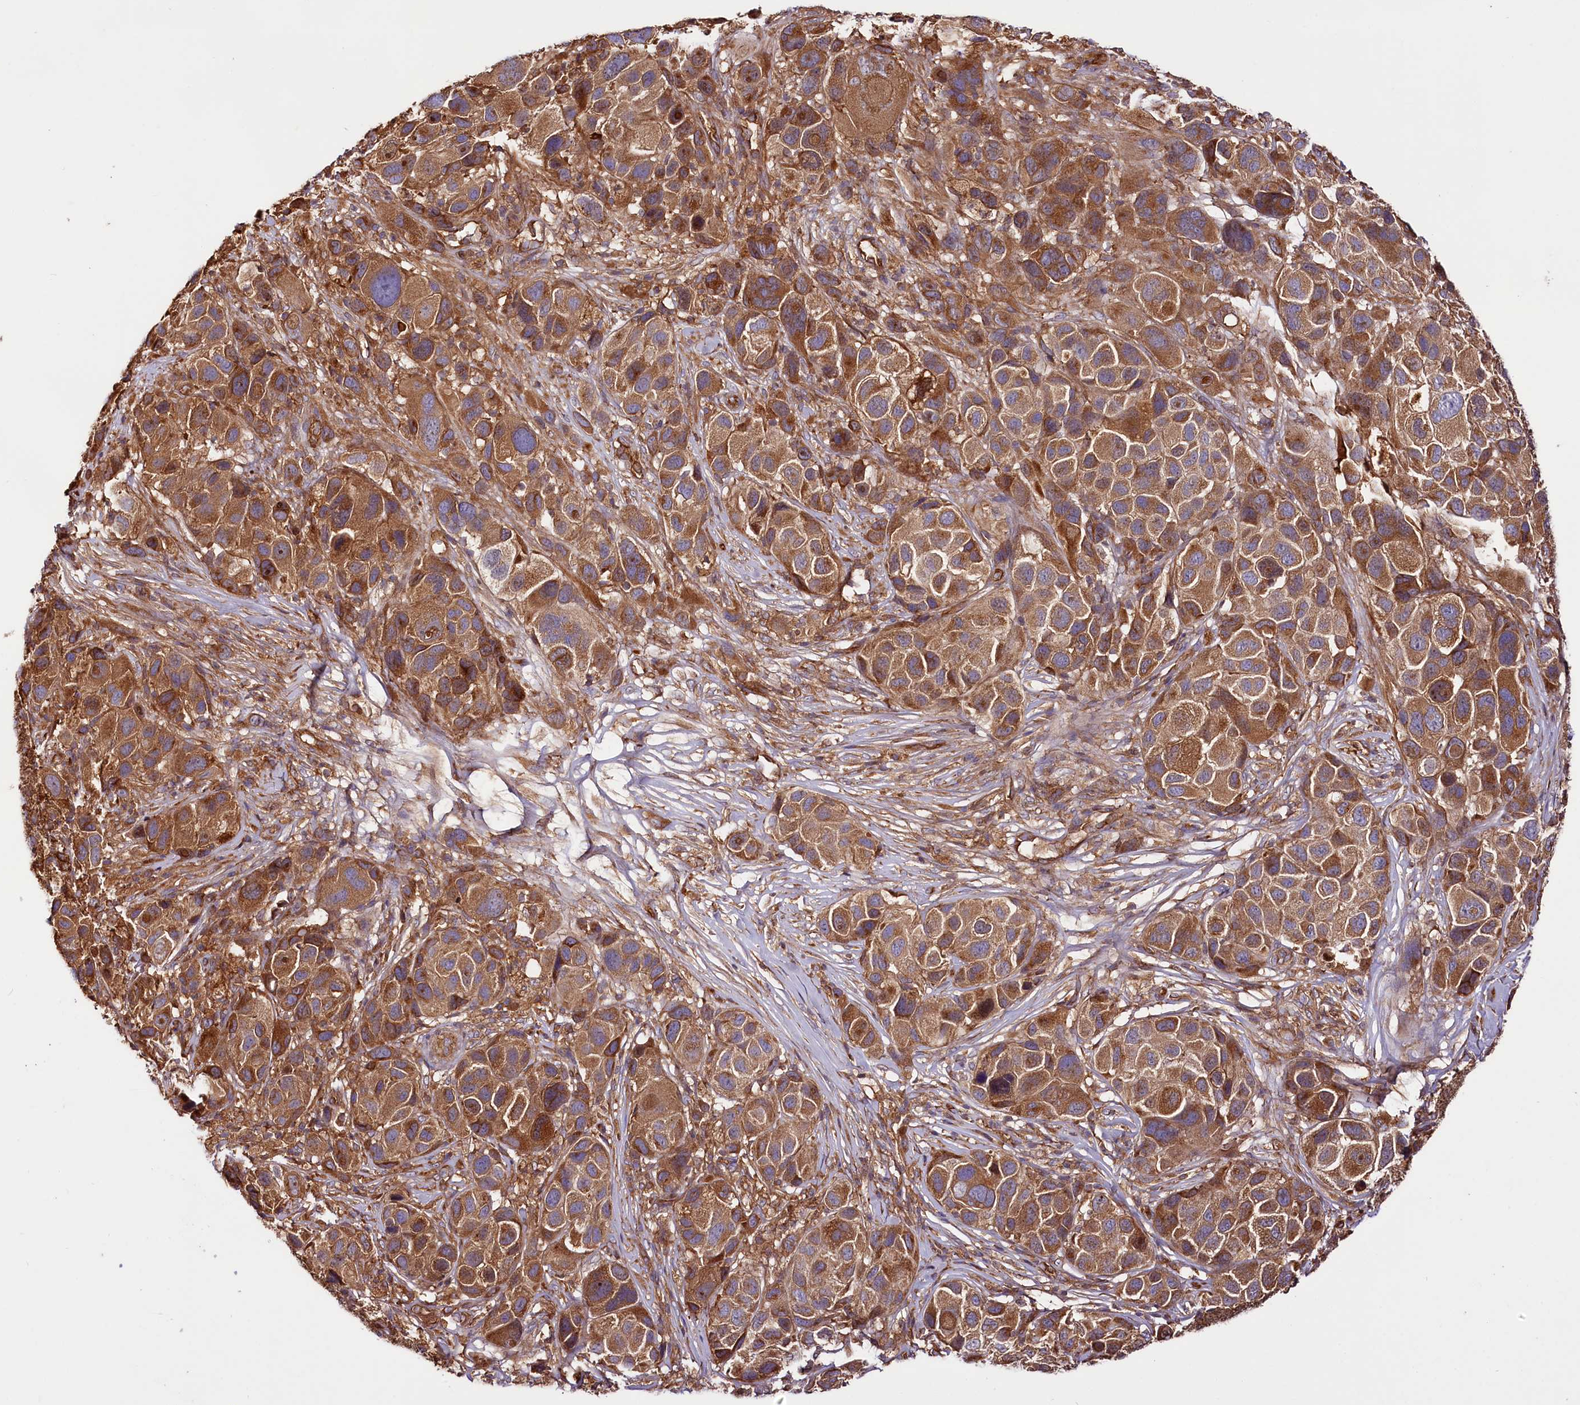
{"staining": {"intensity": "moderate", "quantity": ">75%", "location": "cytoplasmic/membranous"}, "tissue": "melanoma", "cell_type": "Tumor cells", "image_type": "cancer", "snomed": [{"axis": "morphology", "description": "Malignant melanoma, NOS"}, {"axis": "topography", "description": "Skin of trunk"}], "caption": "A medium amount of moderate cytoplasmic/membranous expression is seen in about >75% of tumor cells in malignant melanoma tissue.", "gene": "CEP295", "patient": {"sex": "male", "age": 71}}